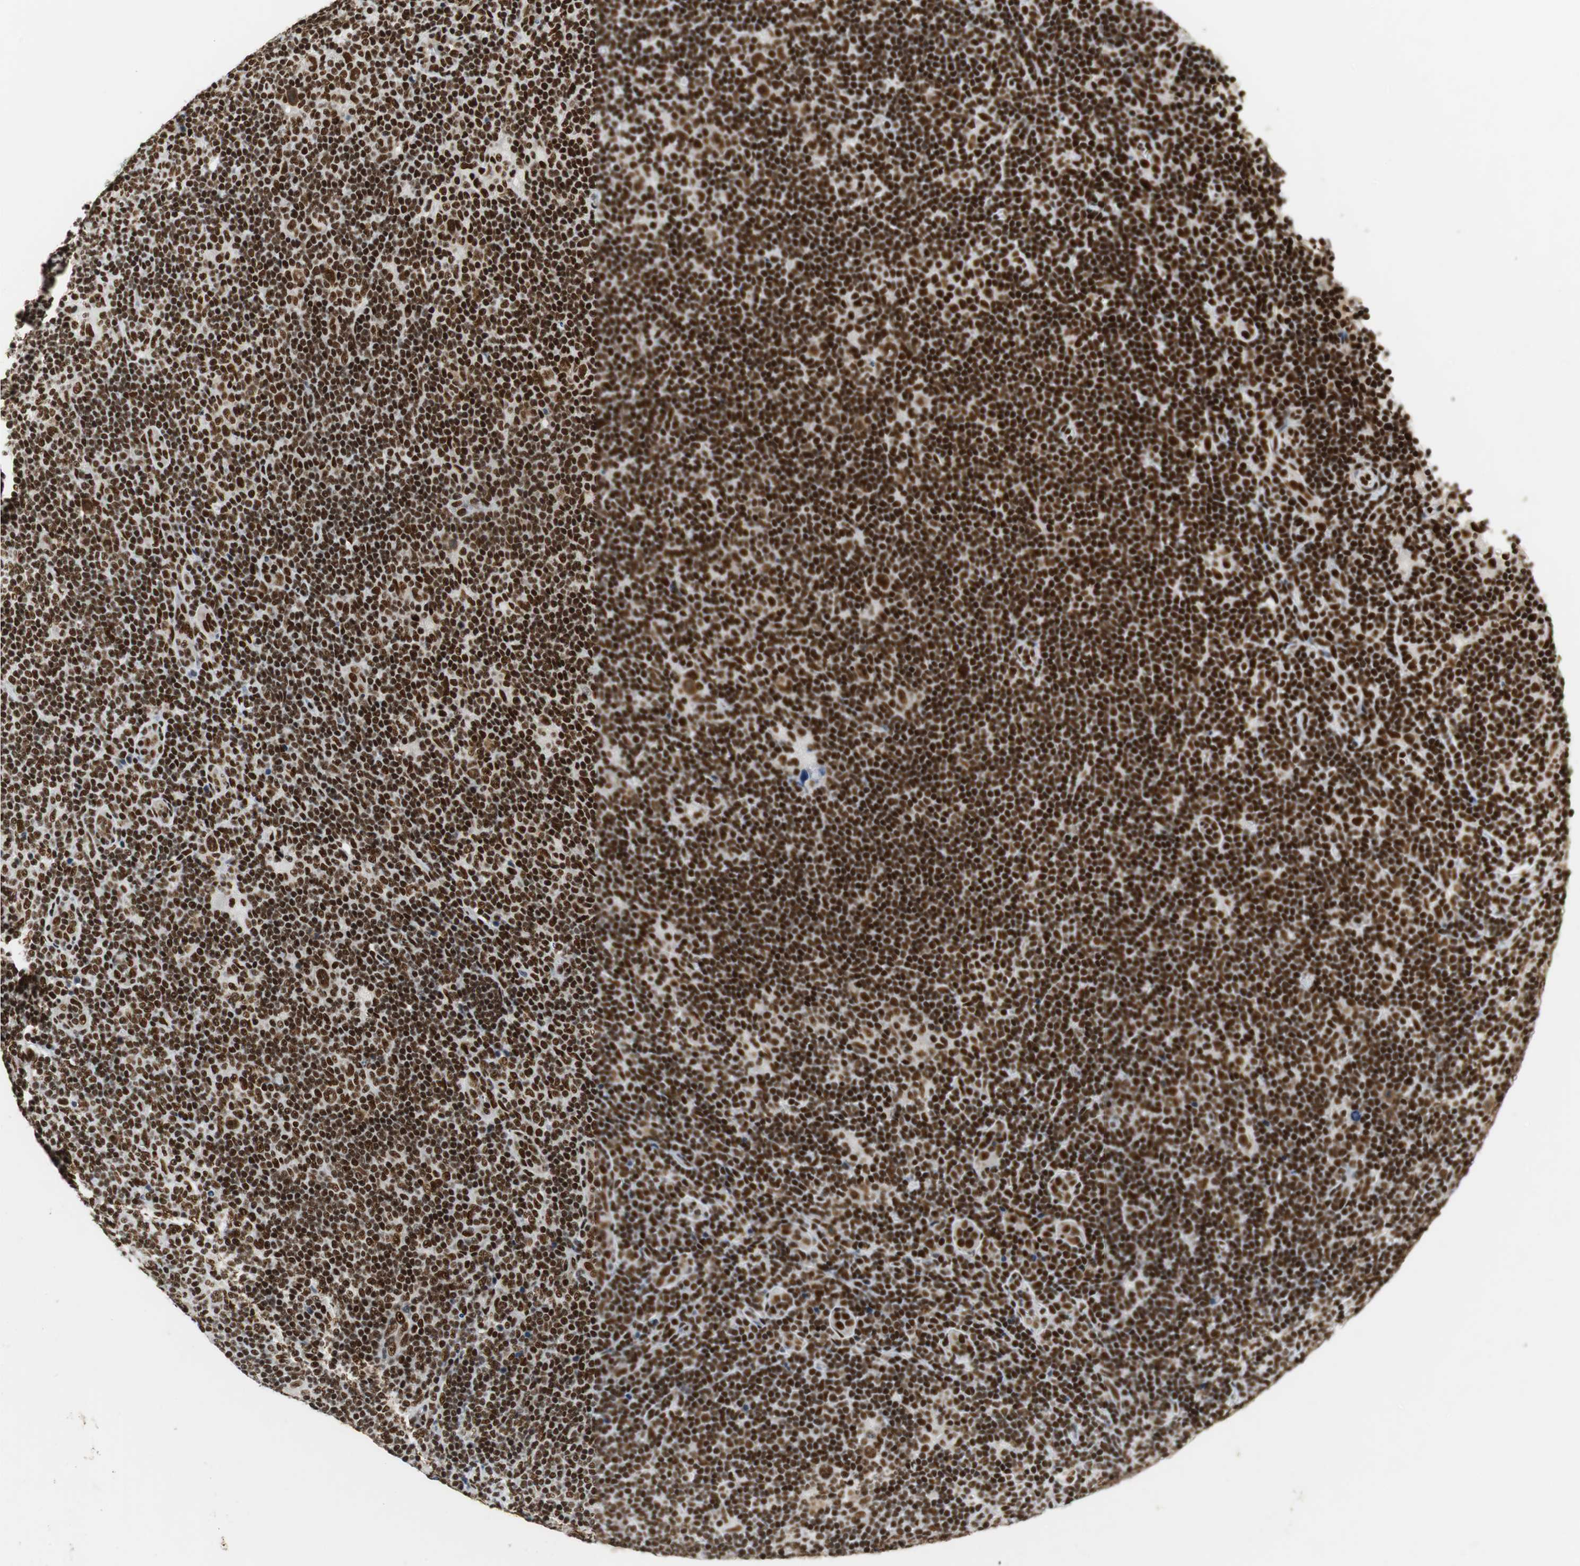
{"staining": {"intensity": "strong", "quantity": ">75%", "location": "nuclear"}, "tissue": "lymphoma", "cell_type": "Tumor cells", "image_type": "cancer", "snomed": [{"axis": "morphology", "description": "Hodgkin's disease, NOS"}, {"axis": "topography", "description": "Lymph node"}], "caption": "This is an image of IHC staining of lymphoma, which shows strong staining in the nuclear of tumor cells.", "gene": "PRKDC", "patient": {"sex": "female", "age": 57}}